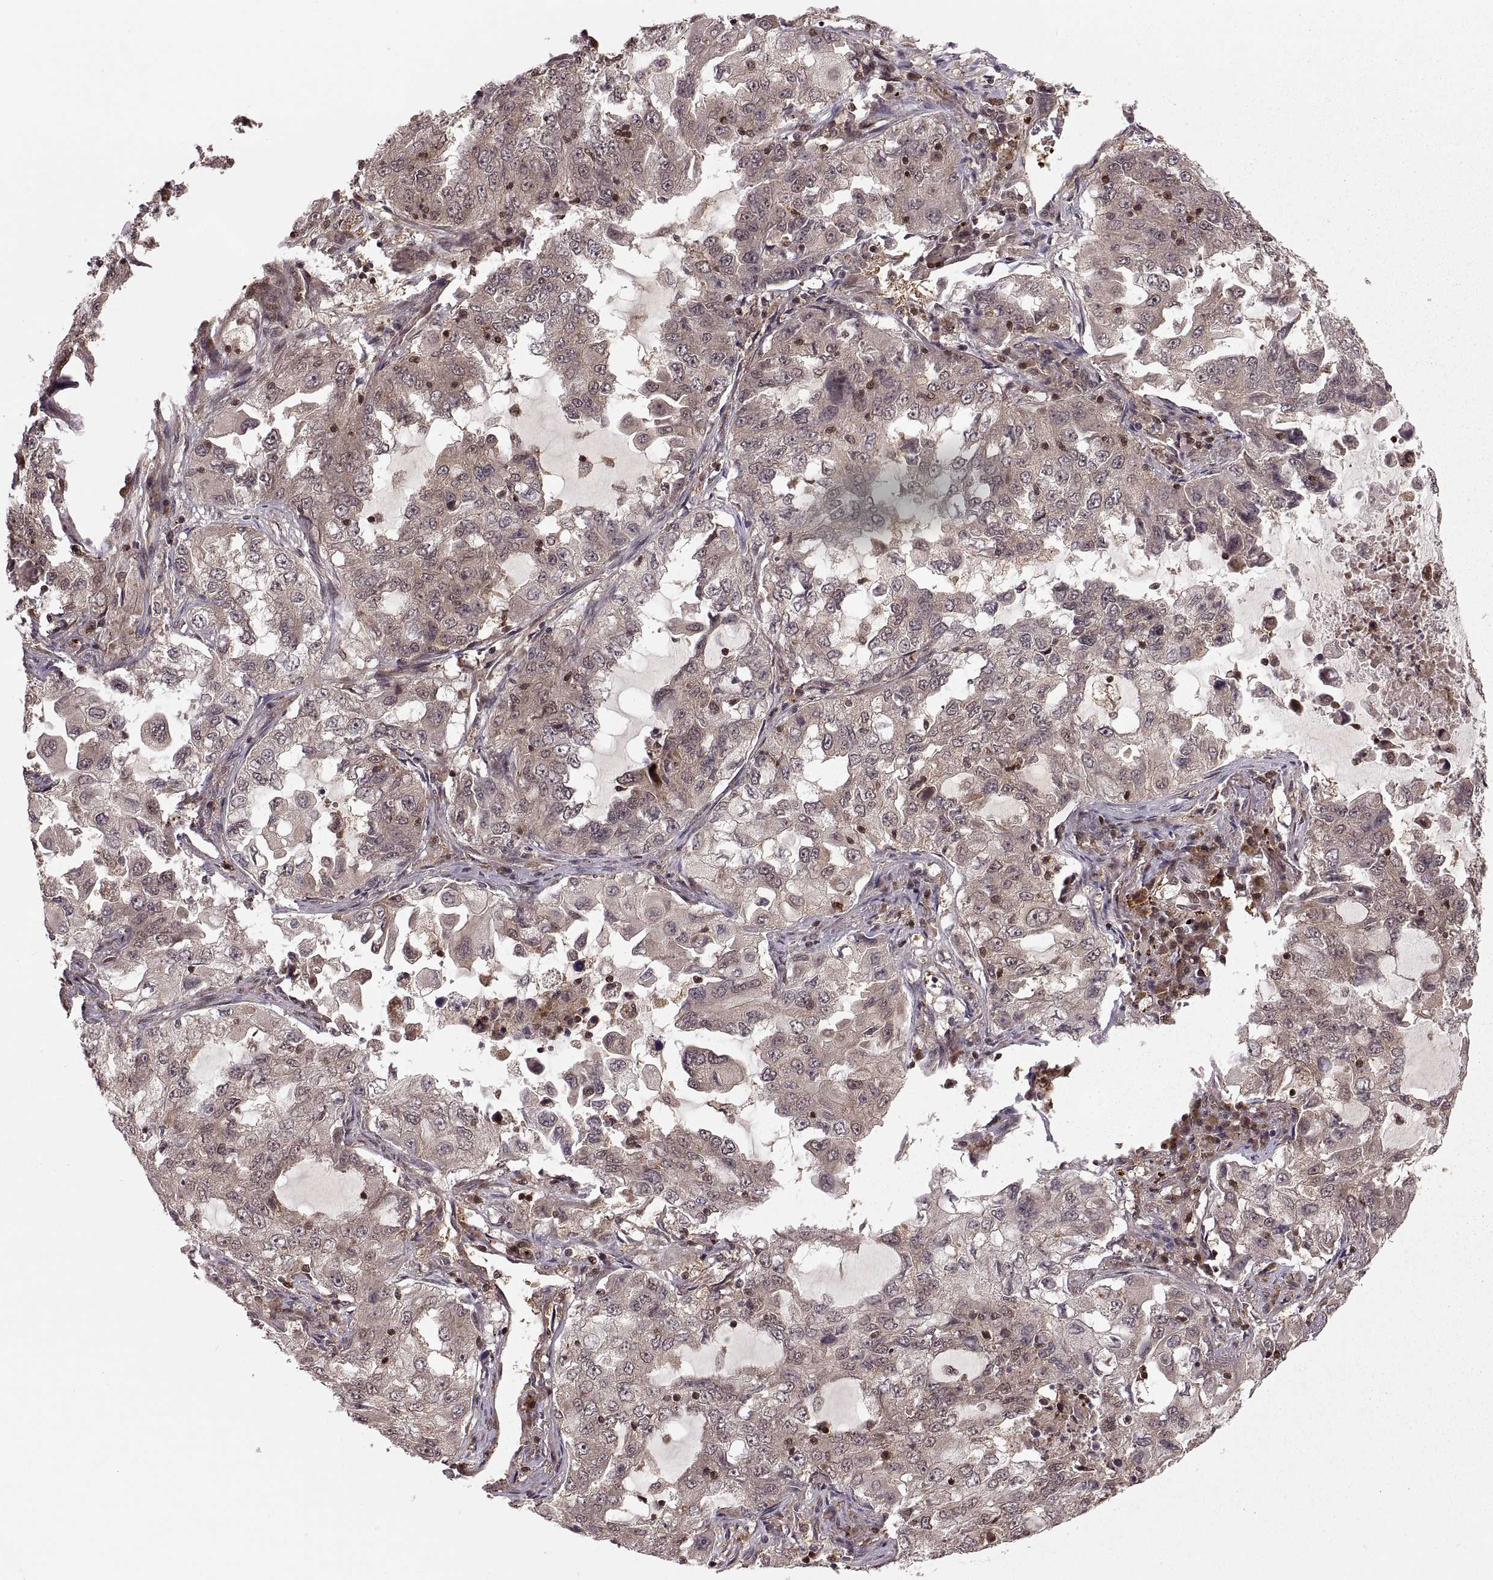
{"staining": {"intensity": "weak", "quantity": ">75%", "location": "cytoplasmic/membranous"}, "tissue": "lung cancer", "cell_type": "Tumor cells", "image_type": "cancer", "snomed": [{"axis": "morphology", "description": "Adenocarcinoma, NOS"}, {"axis": "topography", "description": "Lung"}], "caption": "Tumor cells exhibit low levels of weak cytoplasmic/membranous expression in about >75% of cells in lung cancer (adenocarcinoma).", "gene": "DEDD", "patient": {"sex": "female", "age": 61}}